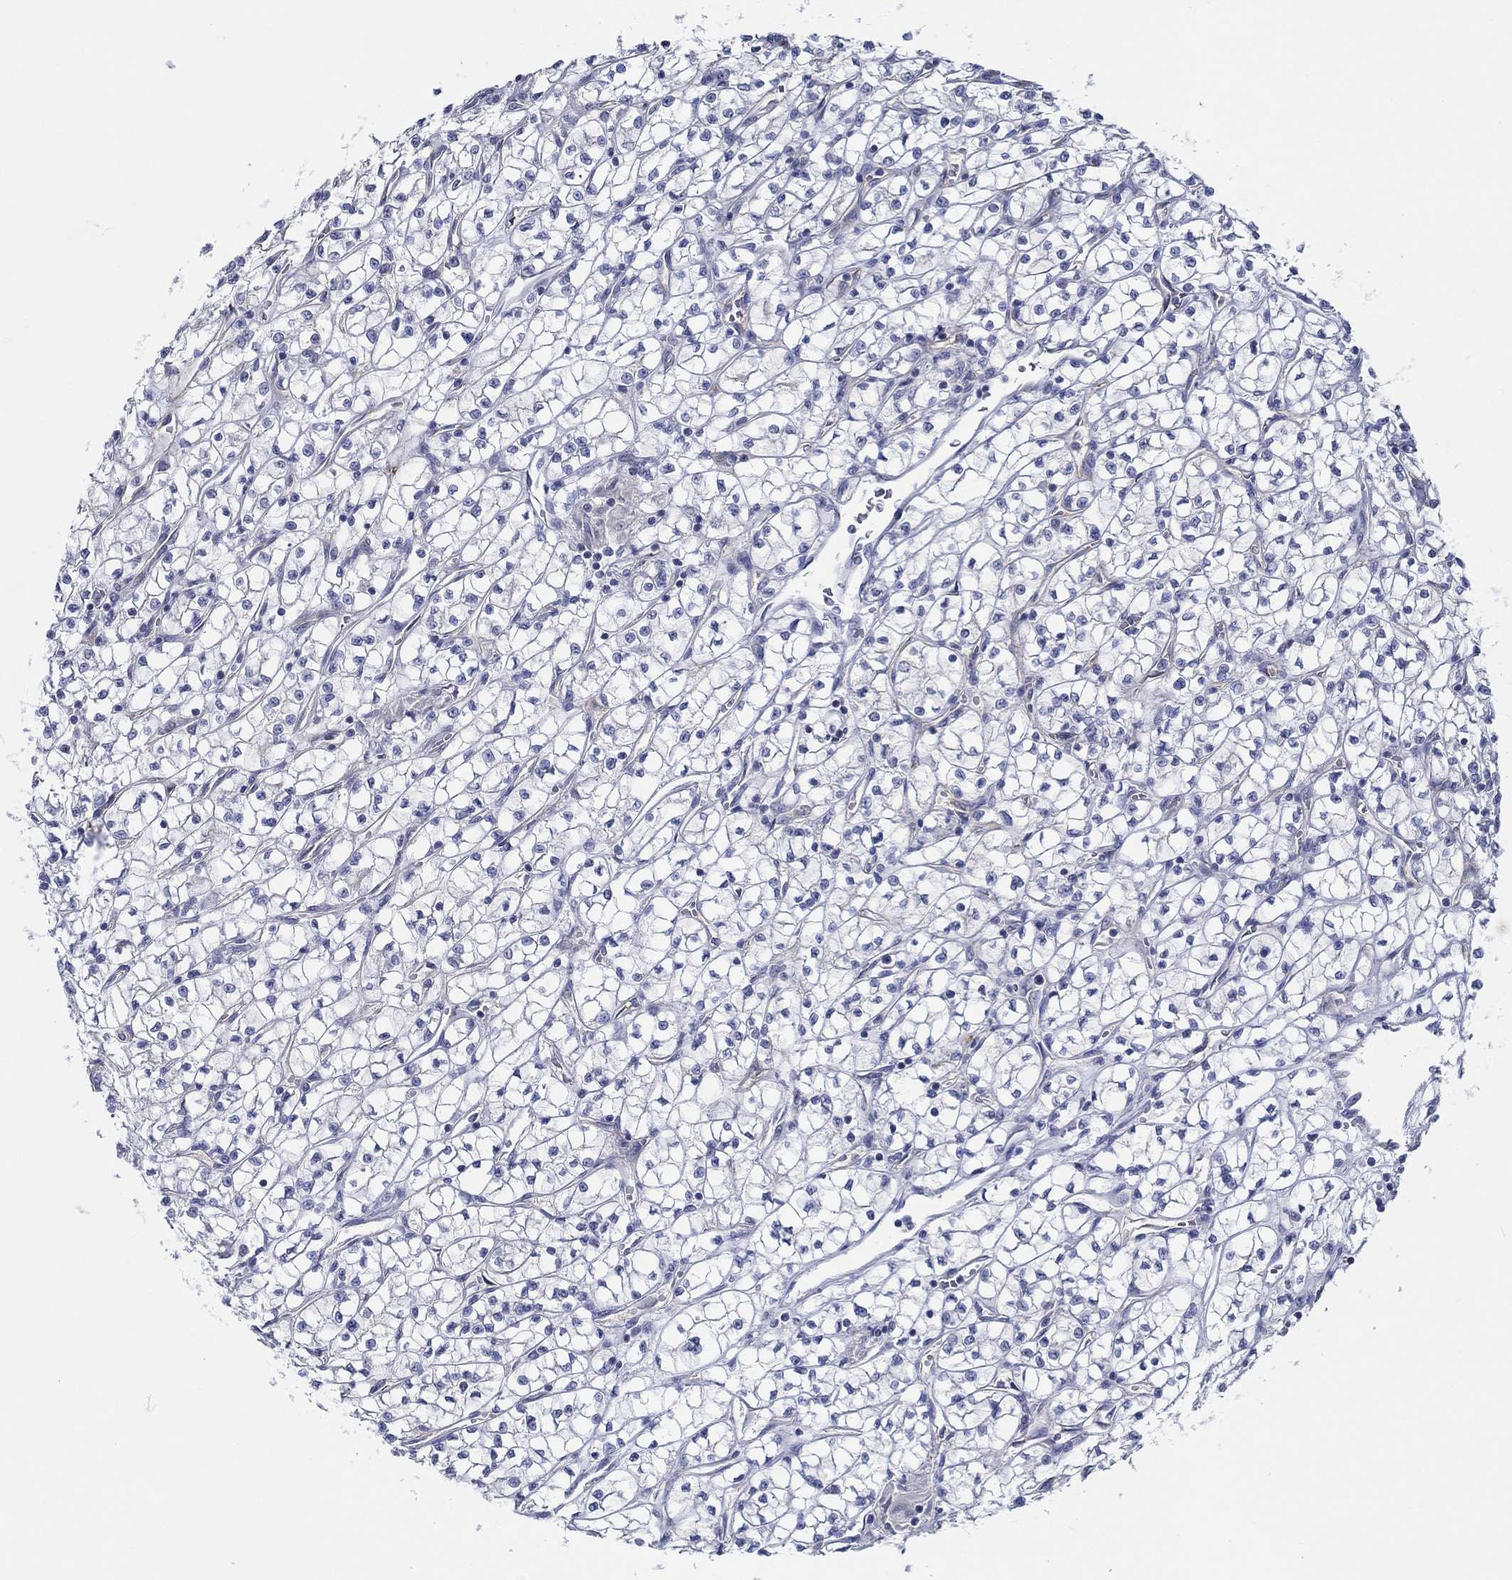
{"staining": {"intensity": "negative", "quantity": "none", "location": "none"}, "tissue": "renal cancer", "cell_type": "Tumor cells", "image_type": "cancer", "snomed": [{"axis": "morphology", "description": "Adenocarcinoma, NOS"}, {"axis": "topography", "description": "Kidney"}], "caption": "Renal cancer was stained to show a protein in brown. There is no significant expression in tumor cells.", "gene": "GJA5", "patient": {"sex": "female", "age": 64}}